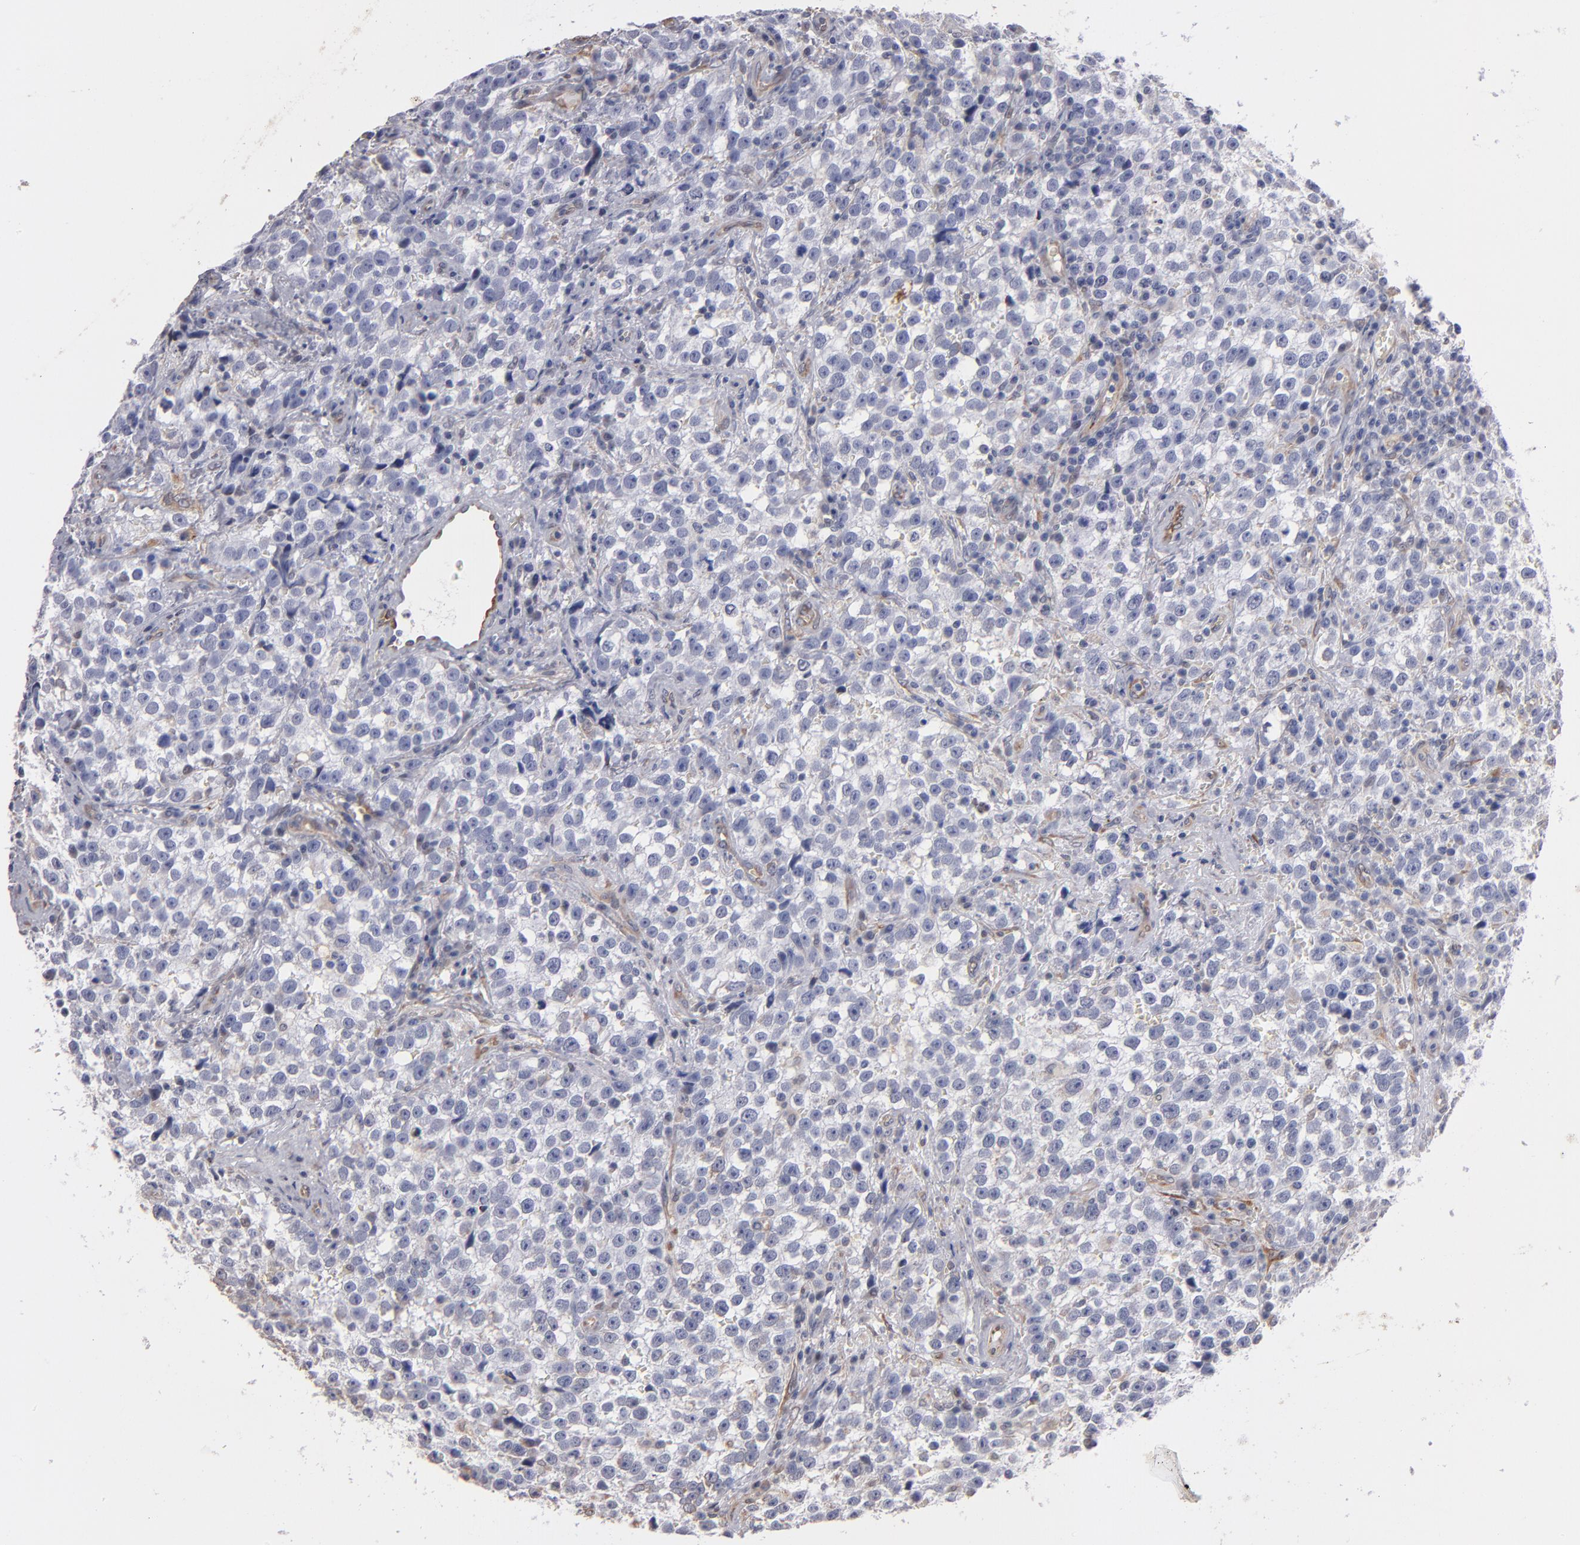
{"staining": {"intensity": "weak", "quantity": "<25%", "location": "cytoplasmic/membranous"}, "tissue": "testis cancer", "cell_type": "Tumor cells", "image_type": "cancer", "snomed": [{"axis": "morphology", "description": "Seminoma, NOS"}, {"axis": "topography", "description": "Testis"}], "caption": "This is an IHC image of human seminoma (testis). There is no positivity in tumor cells.", "gene": "PGRMC1", "patient": {"sex": "male", "age": 38}}